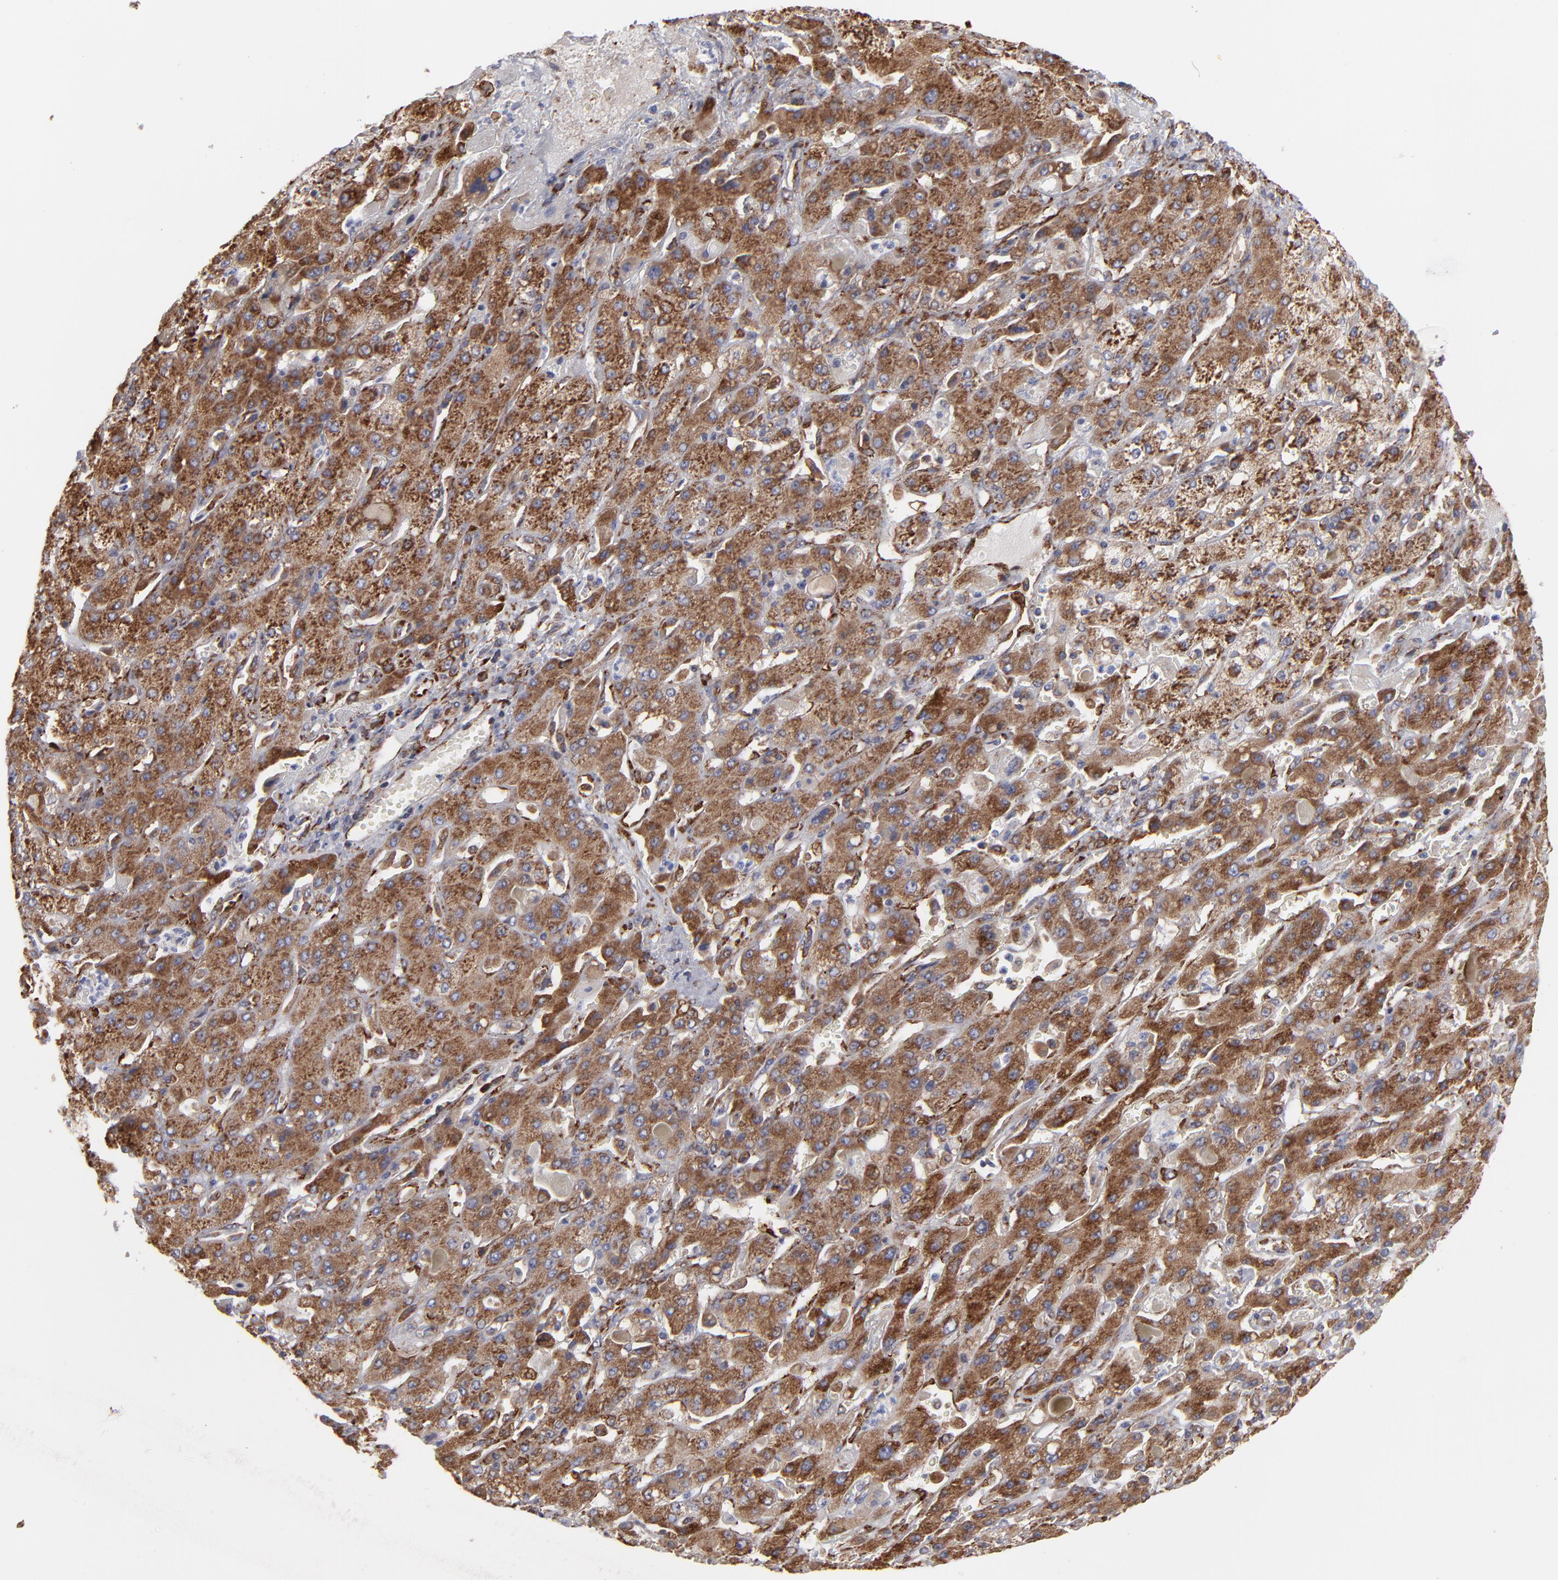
{"staining": {"intensity": "moderate", "quantity": ">75%", "location": "cytoplasmic/membranous"}, "tissue": "liver cancer", "cell_type": "Tumor cells", "image_type": "cancer", "snomed": [{"axis": "morphology", "description": "Cholangiocarcinoma"}, {"axis": "topography", "description": "Liver"}], "caption": "Tumor cells exhibit moderate cytoplasmic/membranous expression in approximately >75% of cells in cholangiocarcinoma (liver). The staining is performed using DAB brown chromogen to label protein expression. The nuclei are counter-stained blue using hematoxylin.", "gene": "KTN1", "patient": {"sex": "female", "age": 52}}